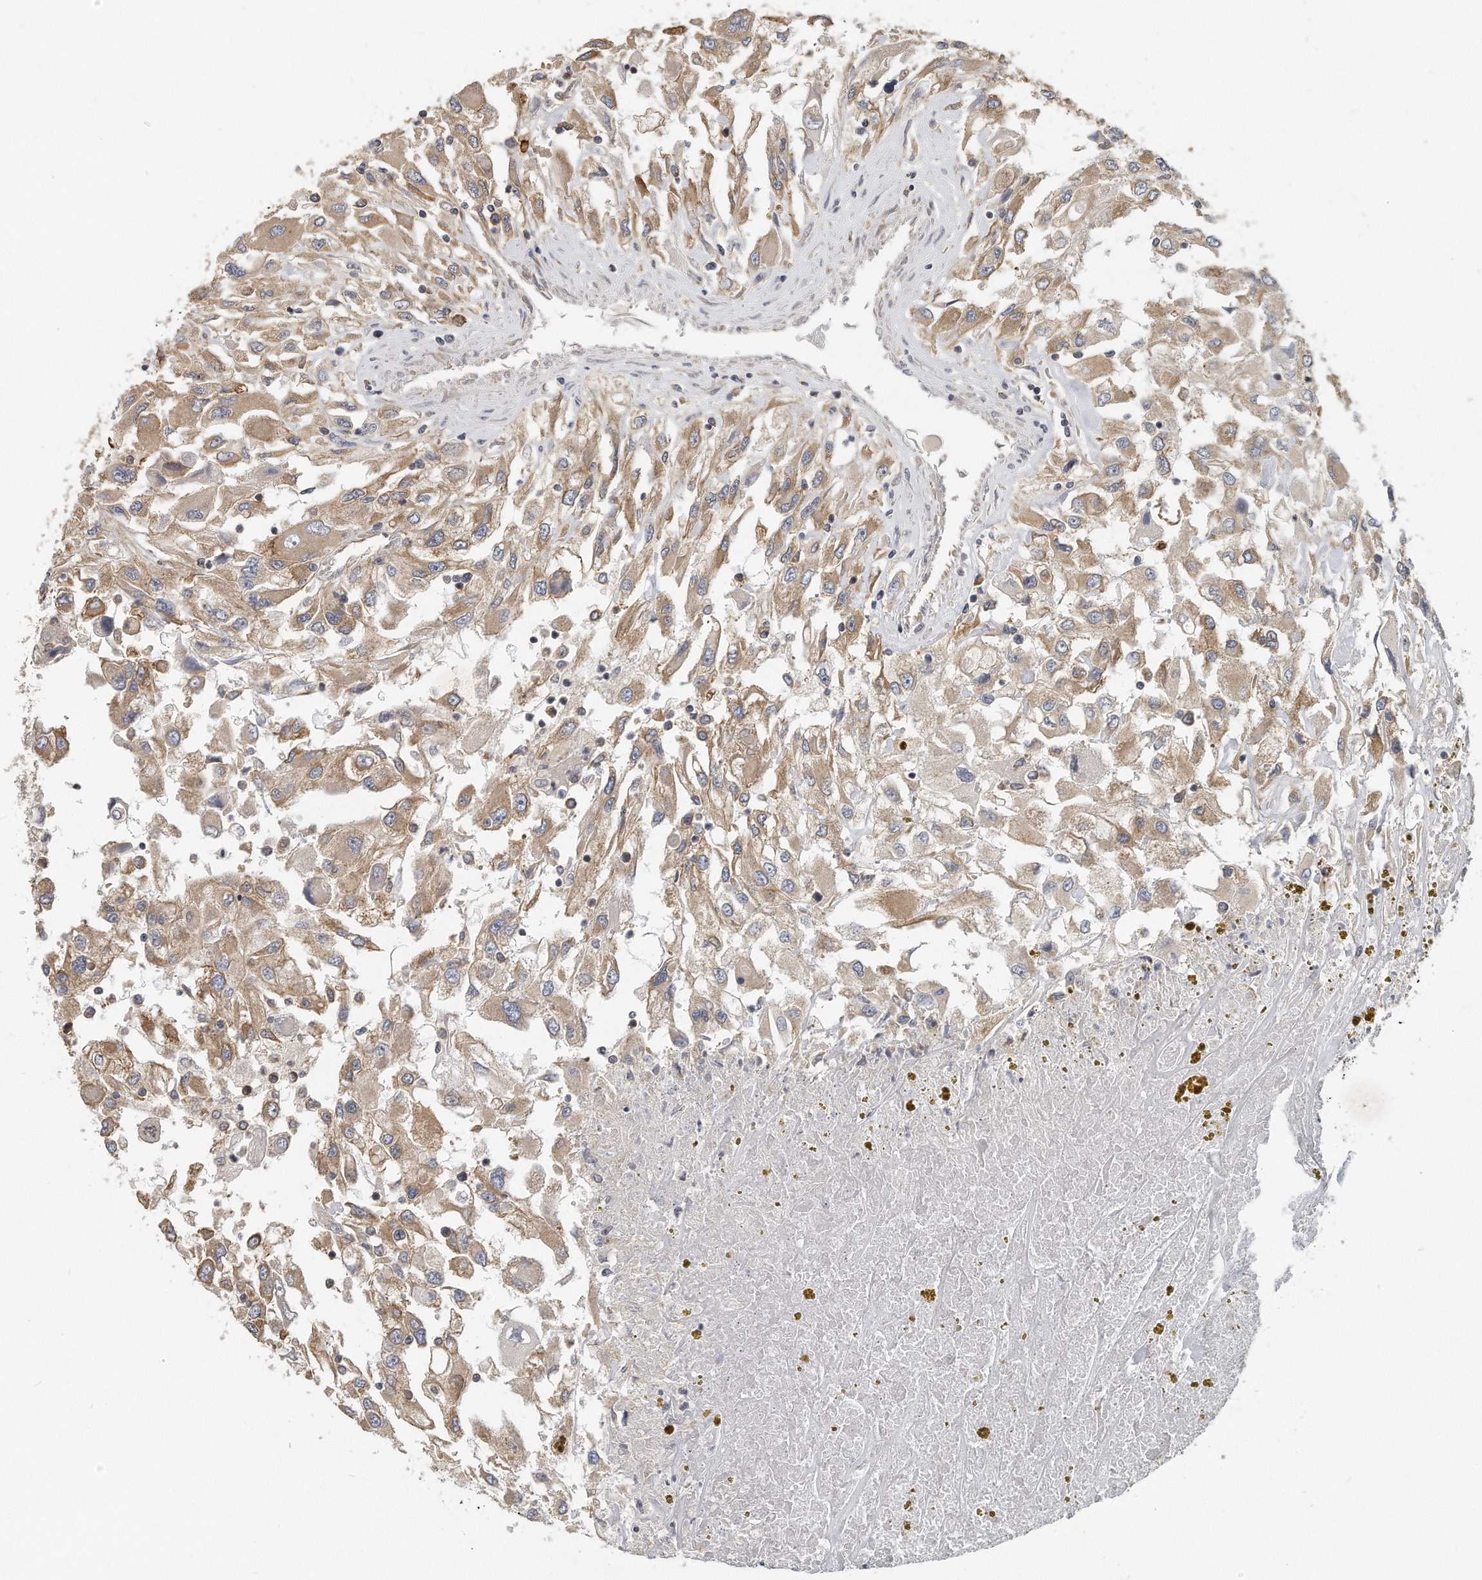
{"staining": {"intensity": "moderate", "quantity": ">75%", "location": "cytoplasmic/membranous"}, "tissue": "renal cancer", "cell_type": "Tumor cells", "image_type": "cancer", "snomed": [{"axis": "morphology", "description": "Adenocarcinoma, NOS"}, {"axis": "topography", "description": "Kidney"}], "caption": "The immunohistochemical stain labels moderate cytoplasmic/membranous positivity in tumor cells of adenocarcinoma (renal) tissue. The protein is shown in brown color, while the nuclei are stained blue.", "gene": "EIF3I", "patient": {"sex": "female", "age": 52}}